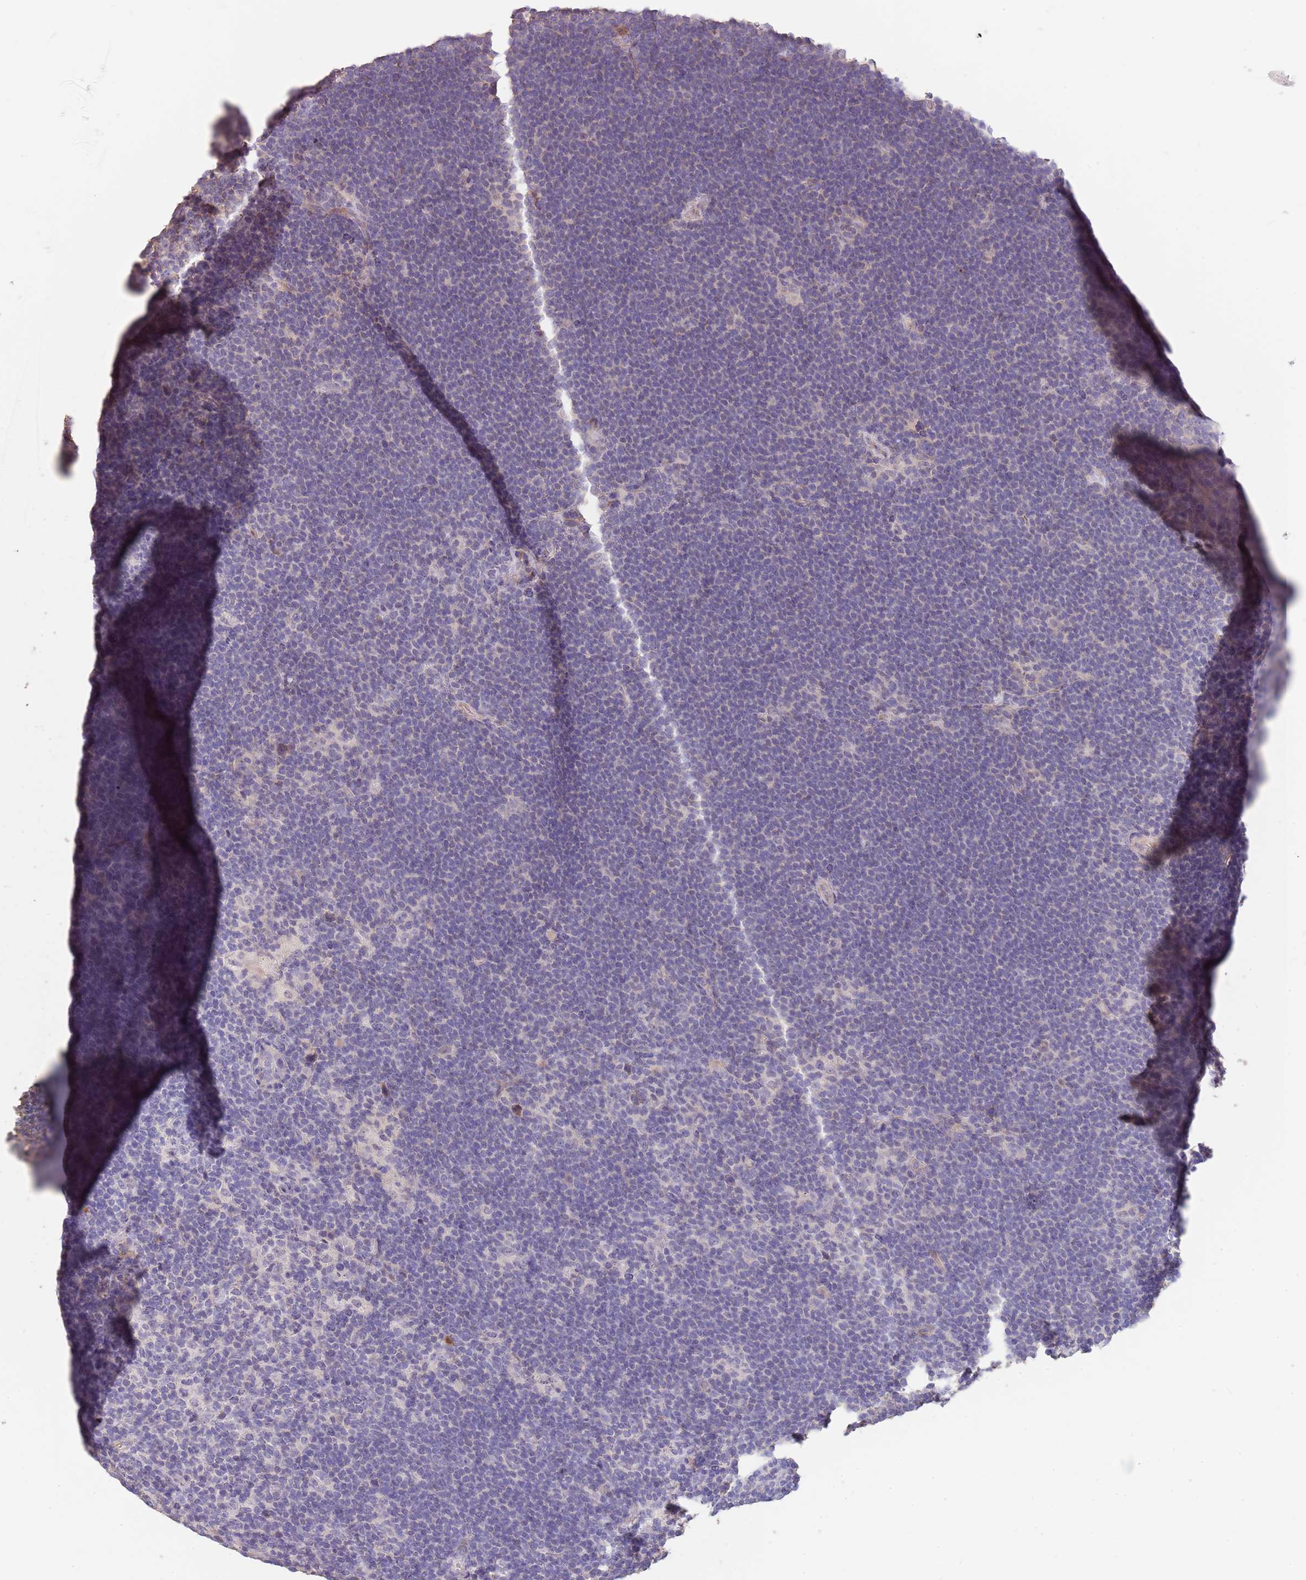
{"staining": {"intensity": "negative", "quantity": "none", "location": "none"}, "tissue": "lymphoma", "cell_type": "Tumor cells", "image_type": "cancer", "snomed": [{"axis": "morphology", "description": "Hodgkin's disease, NOS"}, {"axis": "topography", "description": "Lymph node"}], "caption": "Lymphoma was stained to show a protein in brown. There is no significant positivity in tumor cells. The staining is performed using DAB (3,3'-diaminobenzidine) brown chromogen with nuclei counter-stained in using hematoxylin.", "gene": "ZNF14", "patient": {"sex": "female", "age": 57}}